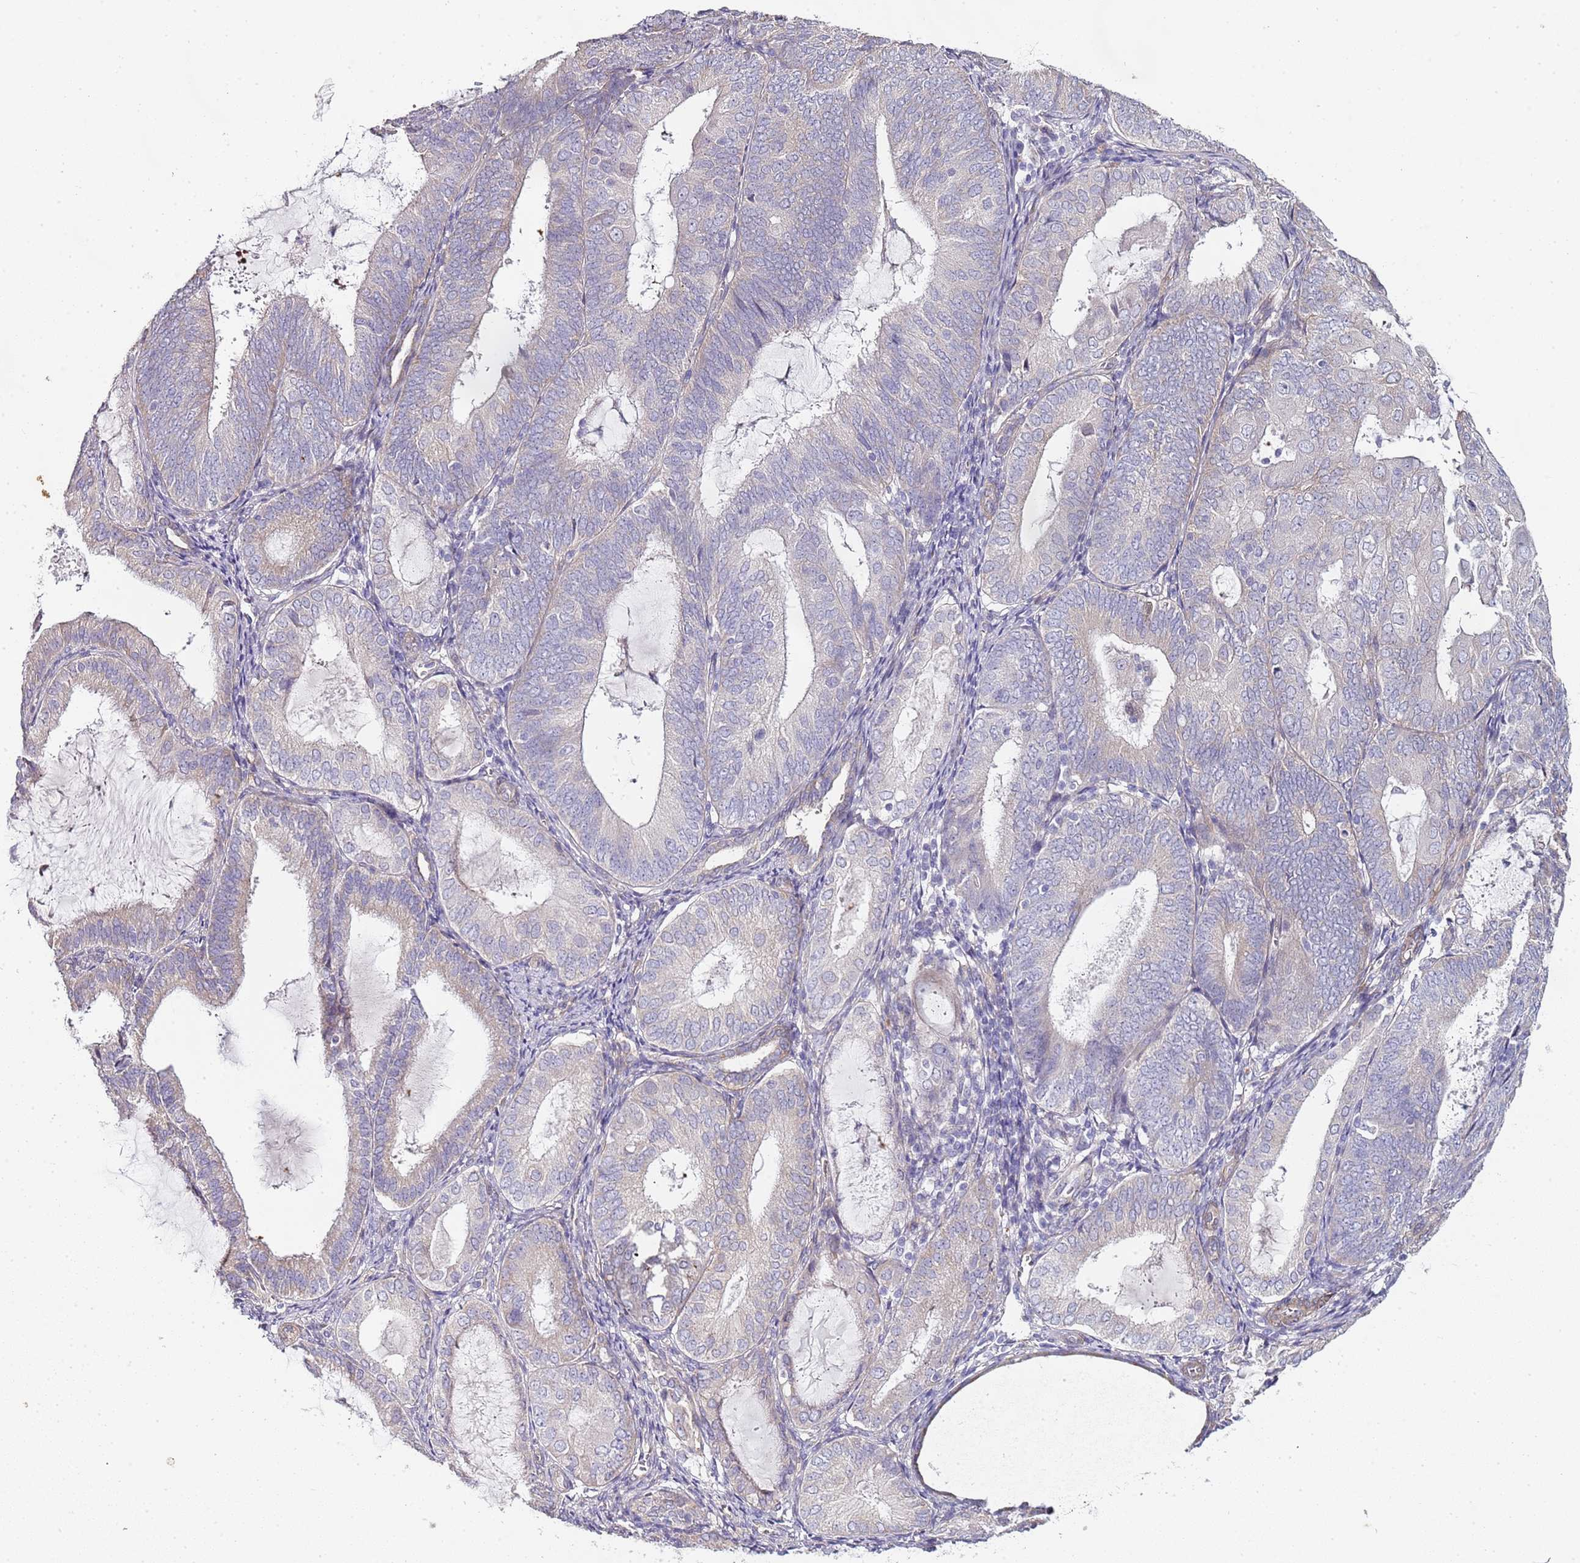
{"staining": {"intensity": "negative", "quantity": "none", "location": "none"}, "tissue": "endometrial cancer", "cell_type": "Tumor cells", "image_type": "cancer", "snomed": [{"axis": "morphology", "description": "Adenocarcinoma, NOS"}, {"axis": "topography", "description": "Endometrium"}], "caption": "Adenocarcinoma (endometrial) stained for a protein using IHC displays no expression tumor cells.", "gene": "TBC1D9", "patient": {"sex": "female", "age": 81}}